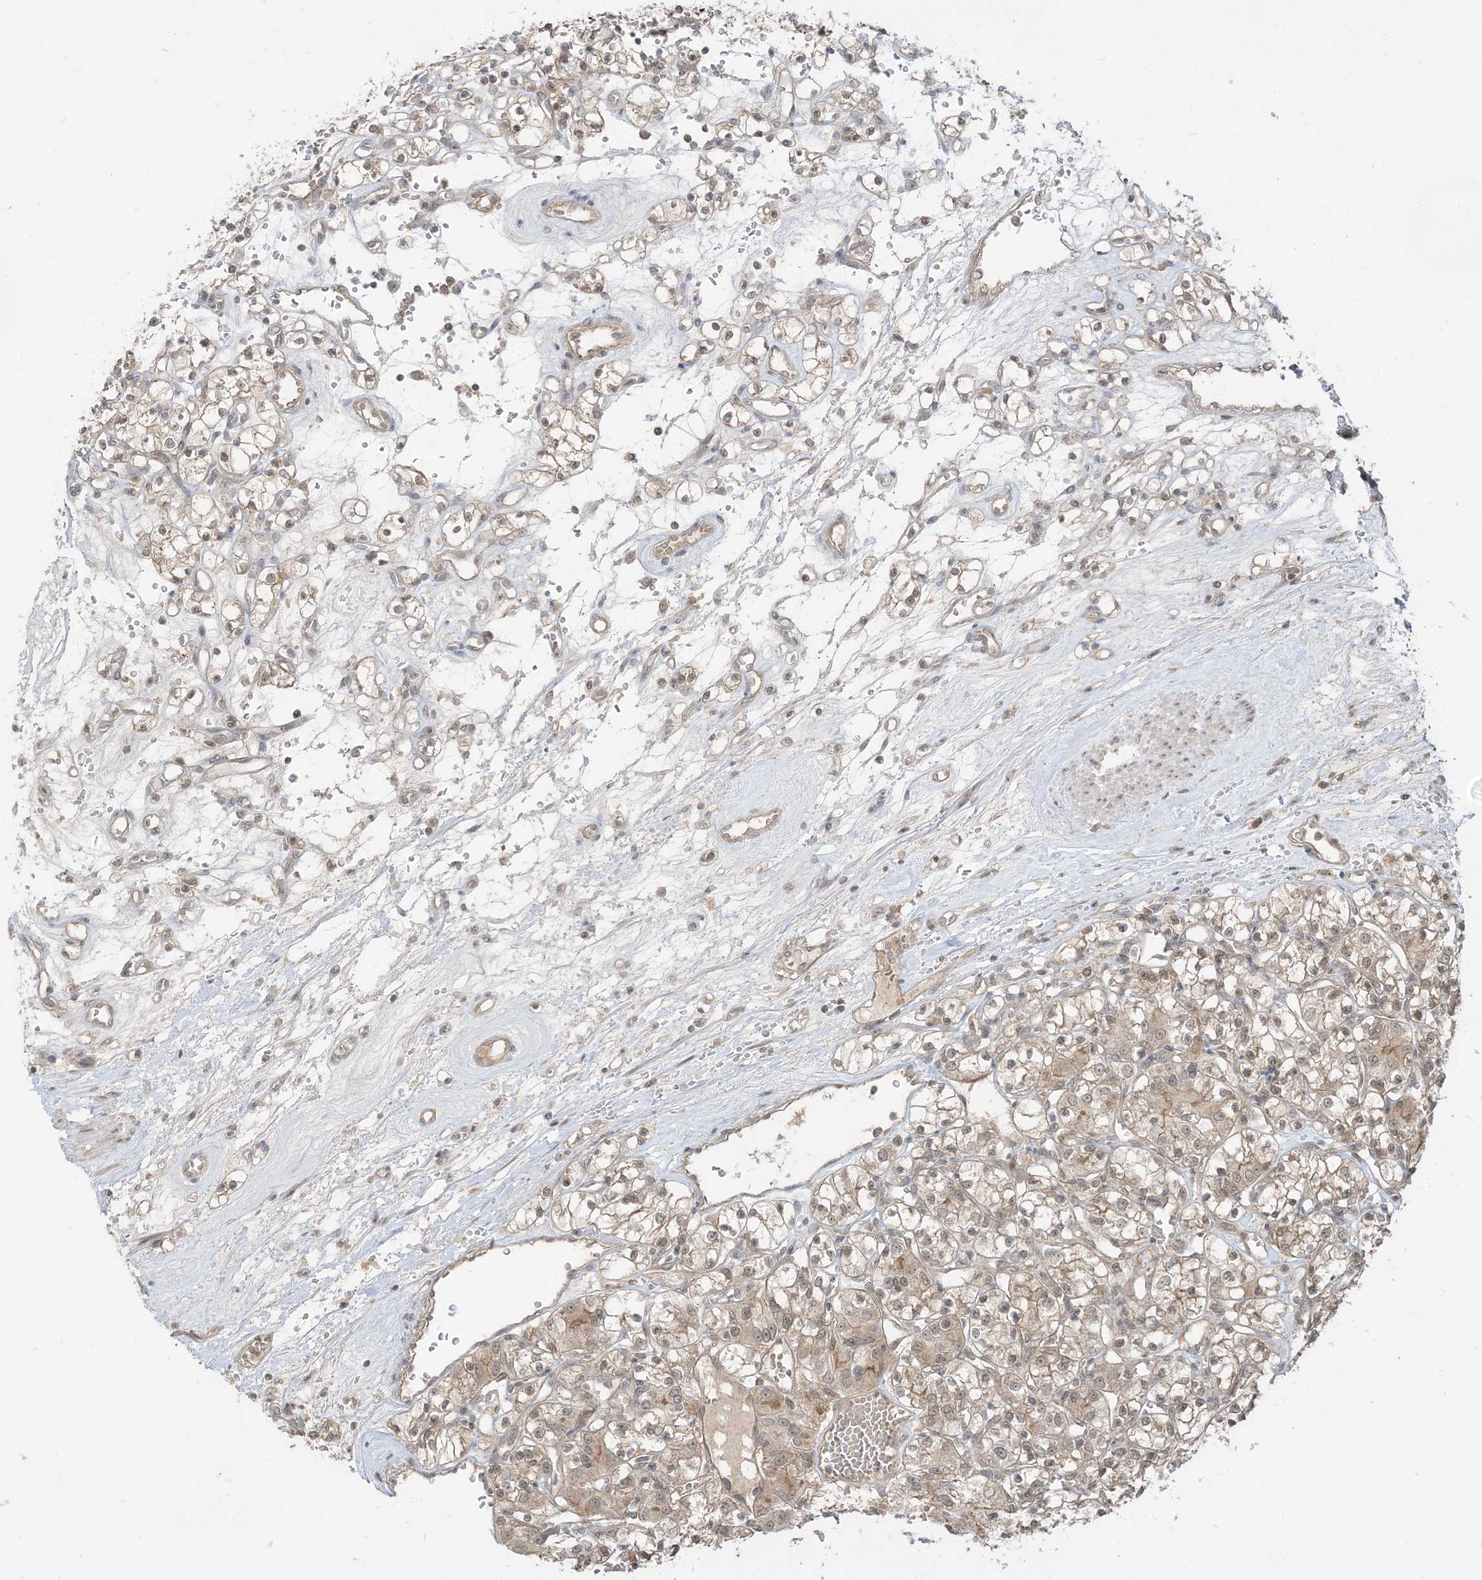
{"staining": {"intensity": "weak", "quantity": "25%-75%", "location": "cytoplasmic/membranous,nuclear"}, "tissue": "renal cancer", "cell_type": "Tumor cells", "image_type": "cancer", "snomed": [{"axis": "morphology", "description": "Adenocarcinoma, NOS"}, {"axis": "topography", "description": "Kidney"}], "caption": "This is an image of IHC staining of renal cancer (adenocarcinoma), which shows weak expression in the cytoplasmic/membranous and nuclear of tumor cells.", "gene": "TBCC", "patient": {"sex": "female", "age": 59}}